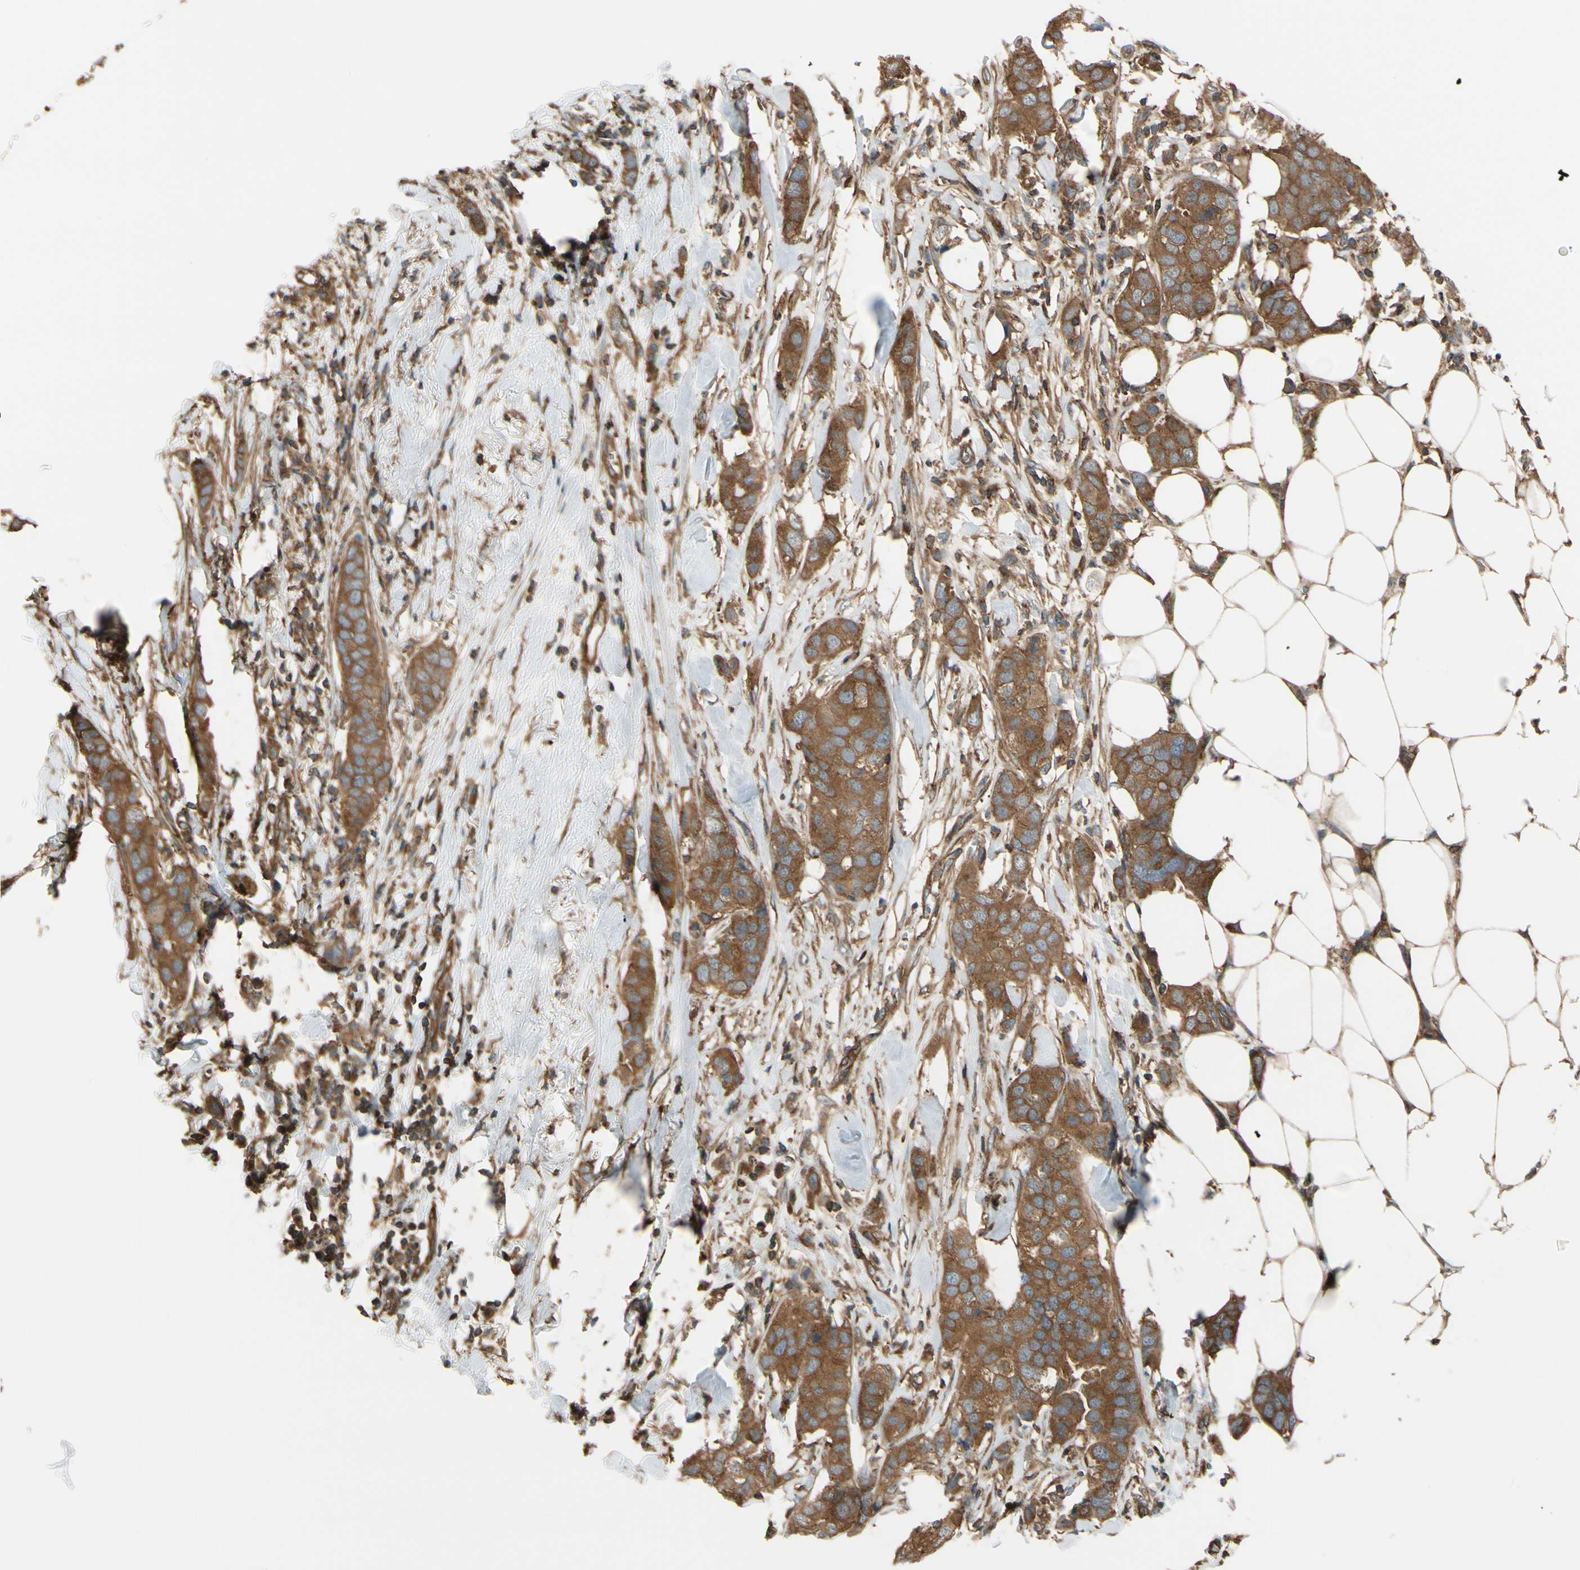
{"staining": {"intensity": "moderate", "quantity": ">75%", "location": "cytoplasmic/membranous"}, "tissue": "breast cancer", "cell_type": "Tumor cells", "image_type": "cancer", "snomed": [{"axis": "morphology", "description": "Duct carcinoma"}, {"axis": "topography", "description": "Breast"}], "caption": "Human breast infiltrating ductal carcinoma stained with a brown dye reveals moderate cytoplasmic/membranous positive positivity in about >75% of tumor cells.", "gene": "EPS15", "patient": {"sex": "female", "age": 50}}